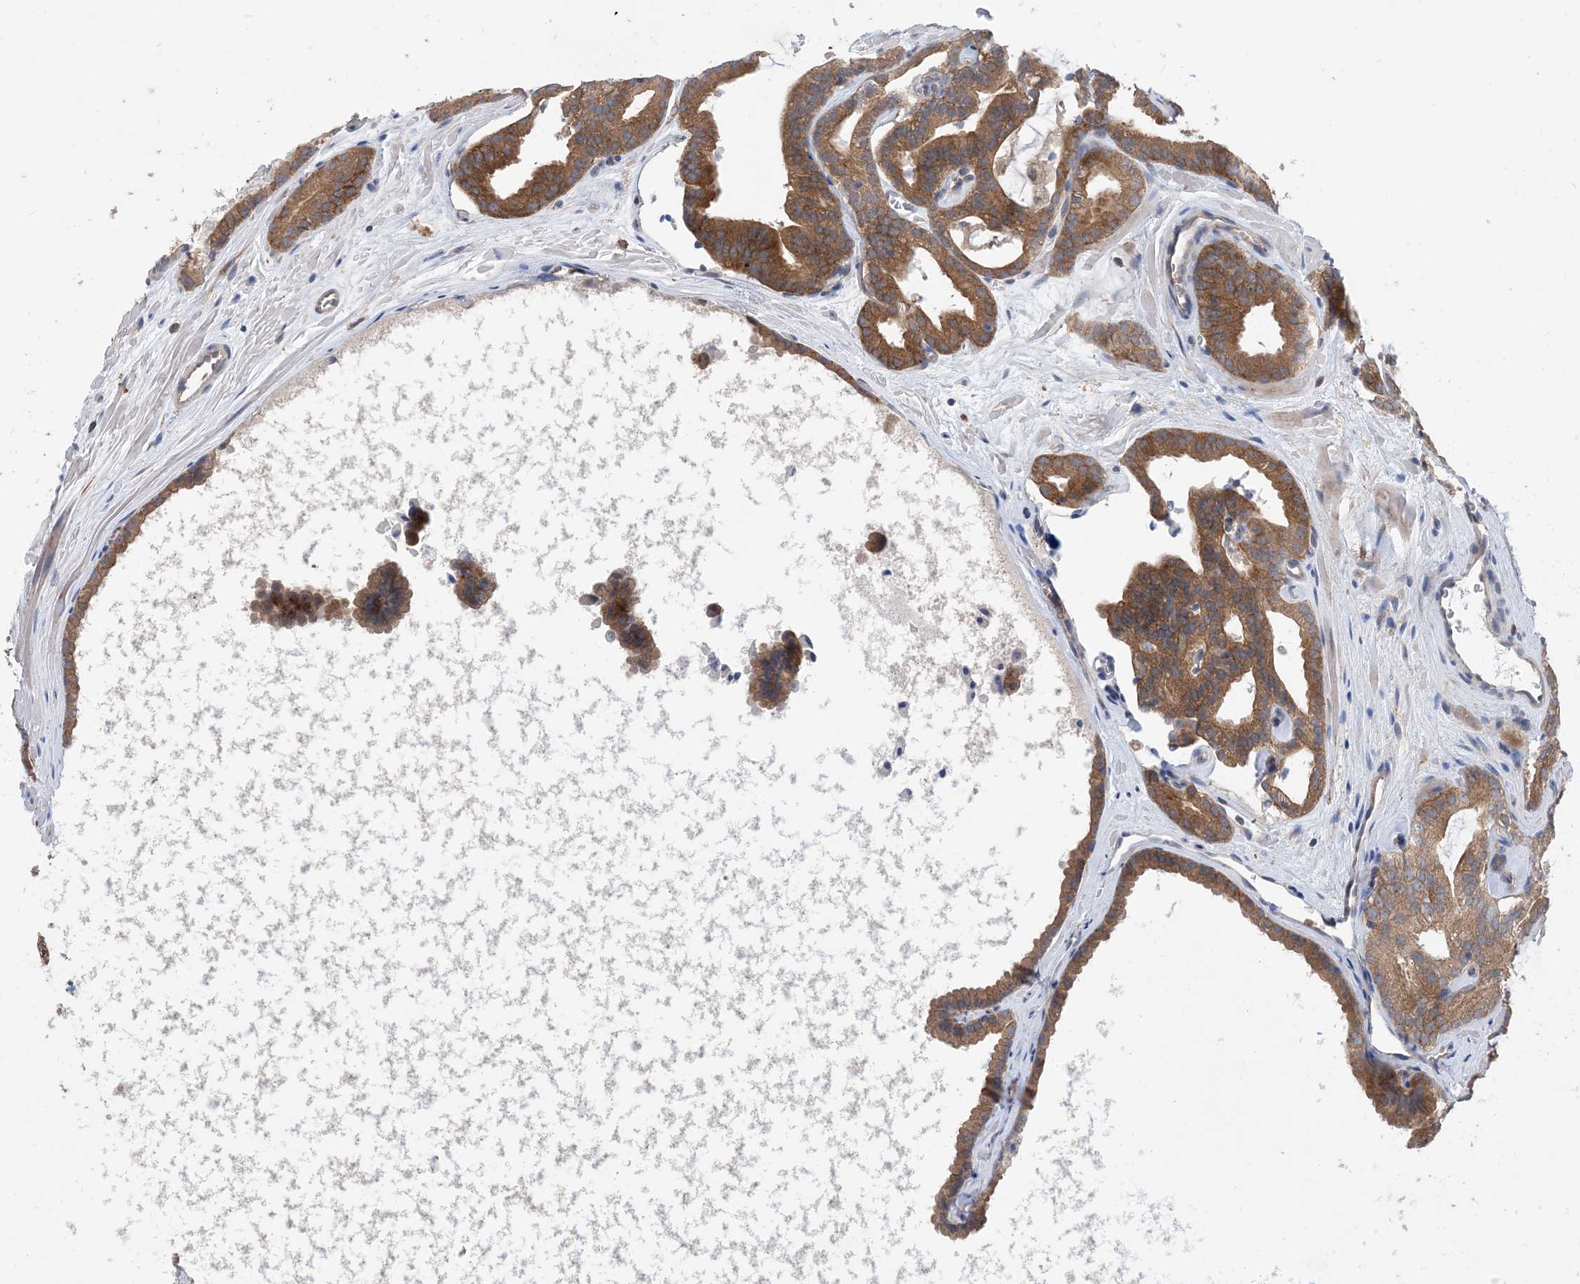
{"staining": {"intensity": "moderate", "quantity": ">75%", "location": "cytoplasmic/membranous"}, "tissue": "prostate cancer", "cell_type": "Tumor cells", "image_type": "cancer", "snomed": [{"axis": "morphology", "description": "Adenocarcinoma, High grade"}, {"axis": "topography", "description": "Prostate"}], "caption": "An immunohistochemistry photomicrograph of tumor tissue is shown. Protein staining in brown highlights moderate cytoplasmic/membranous positivity in prostate adenocarcinoma (high-grade) within tumor cells.", "gene": "EHBP1", "patient": {"sex": "male", "age": 57}}